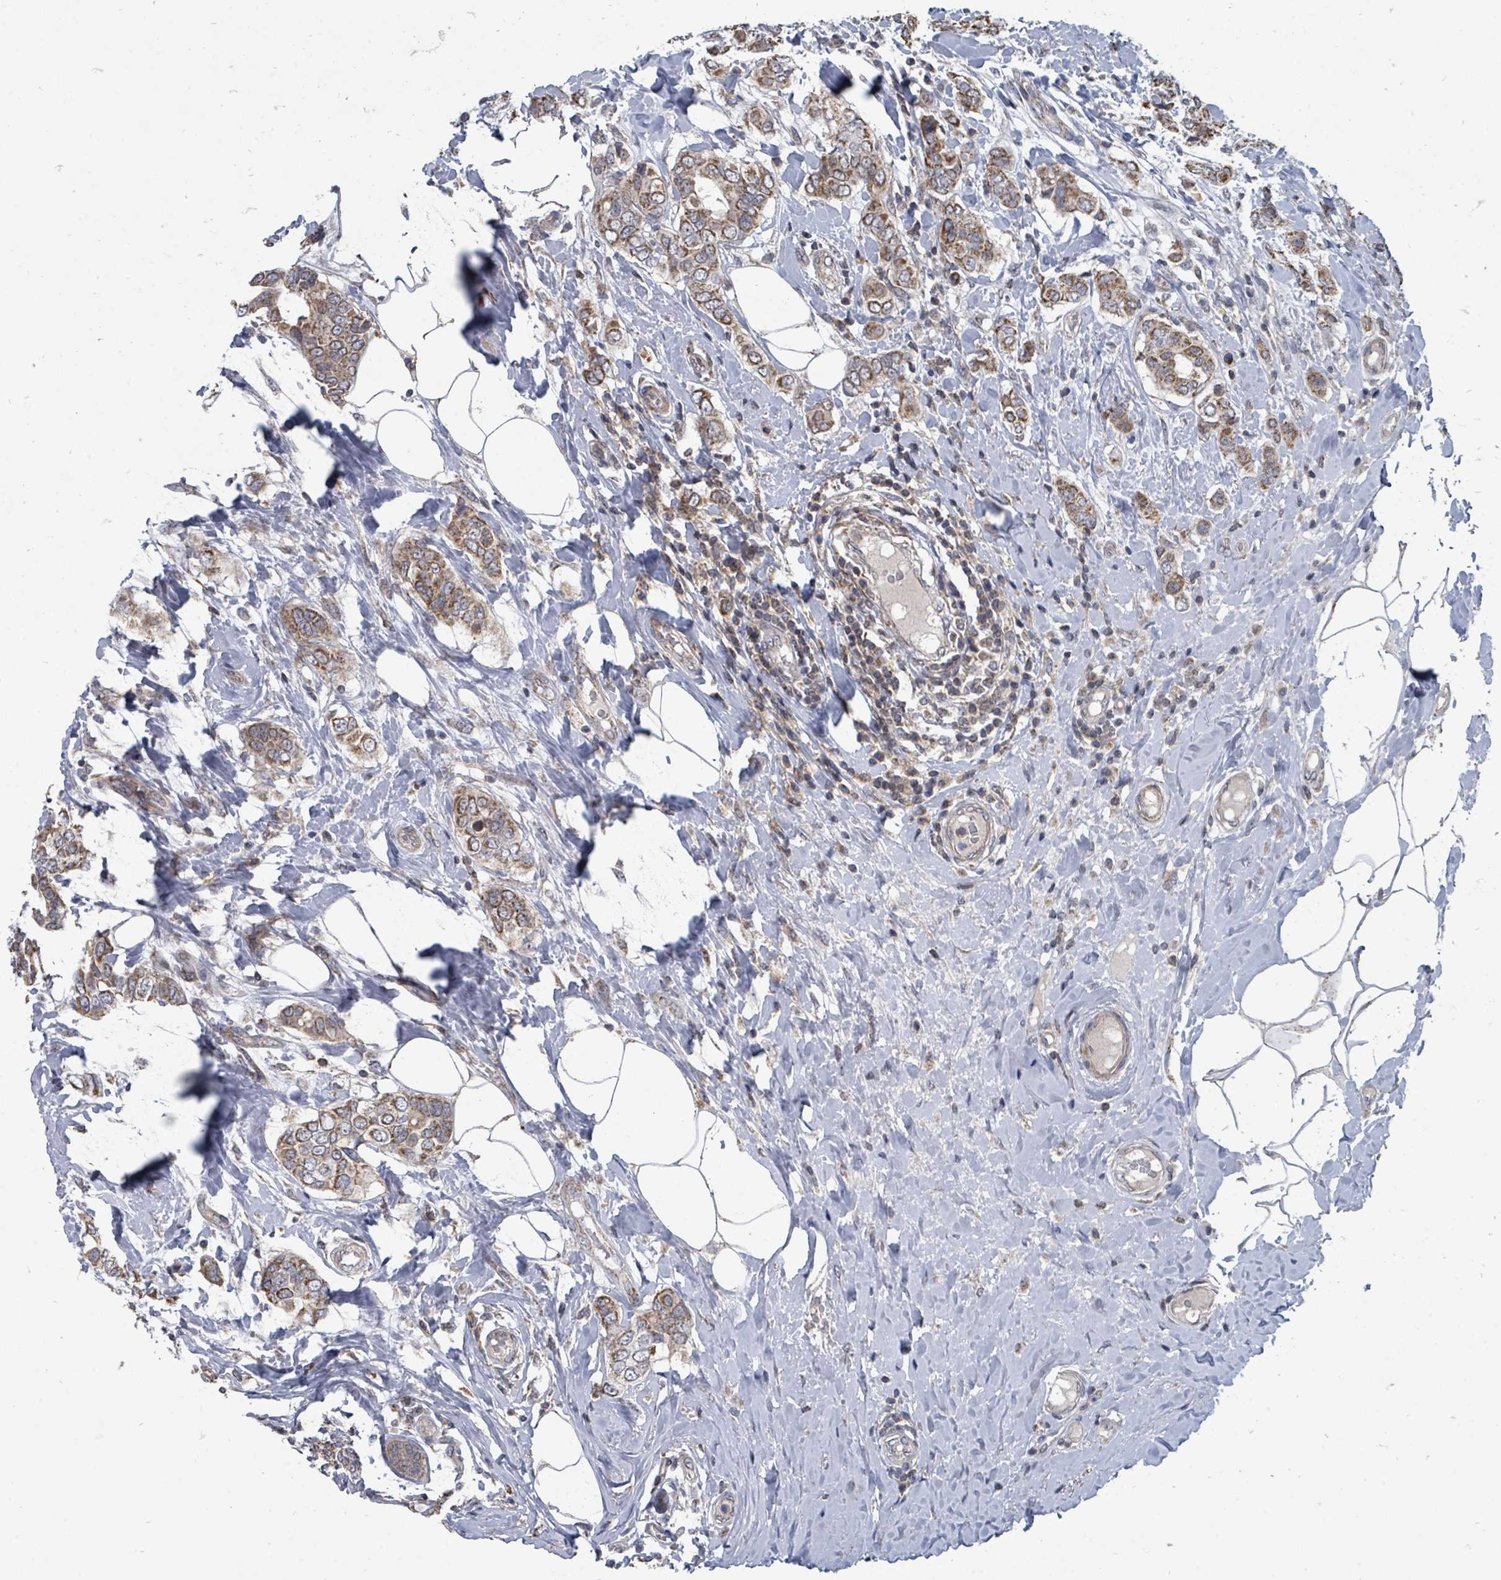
{"staining": {"intensity": "moderate", "quantity": ">75%", "location": "cytoplasmic/membranous"}, "tissue": "breast cancer", "cell_type": "Tumor cells", "image_type": "cancer", "snomed": [{"axis": "morphology", "description": "Lobular carcinoma"}, {"axis": "topography", "description": "Breast"}], "caption": "Protein staining shows moderate cytoplasmic/membranous staining in approximately >75% of tumor cells in breast cancer.", "gene": "MAGOHB", "patient": {"sex": "female", "age": 51}}